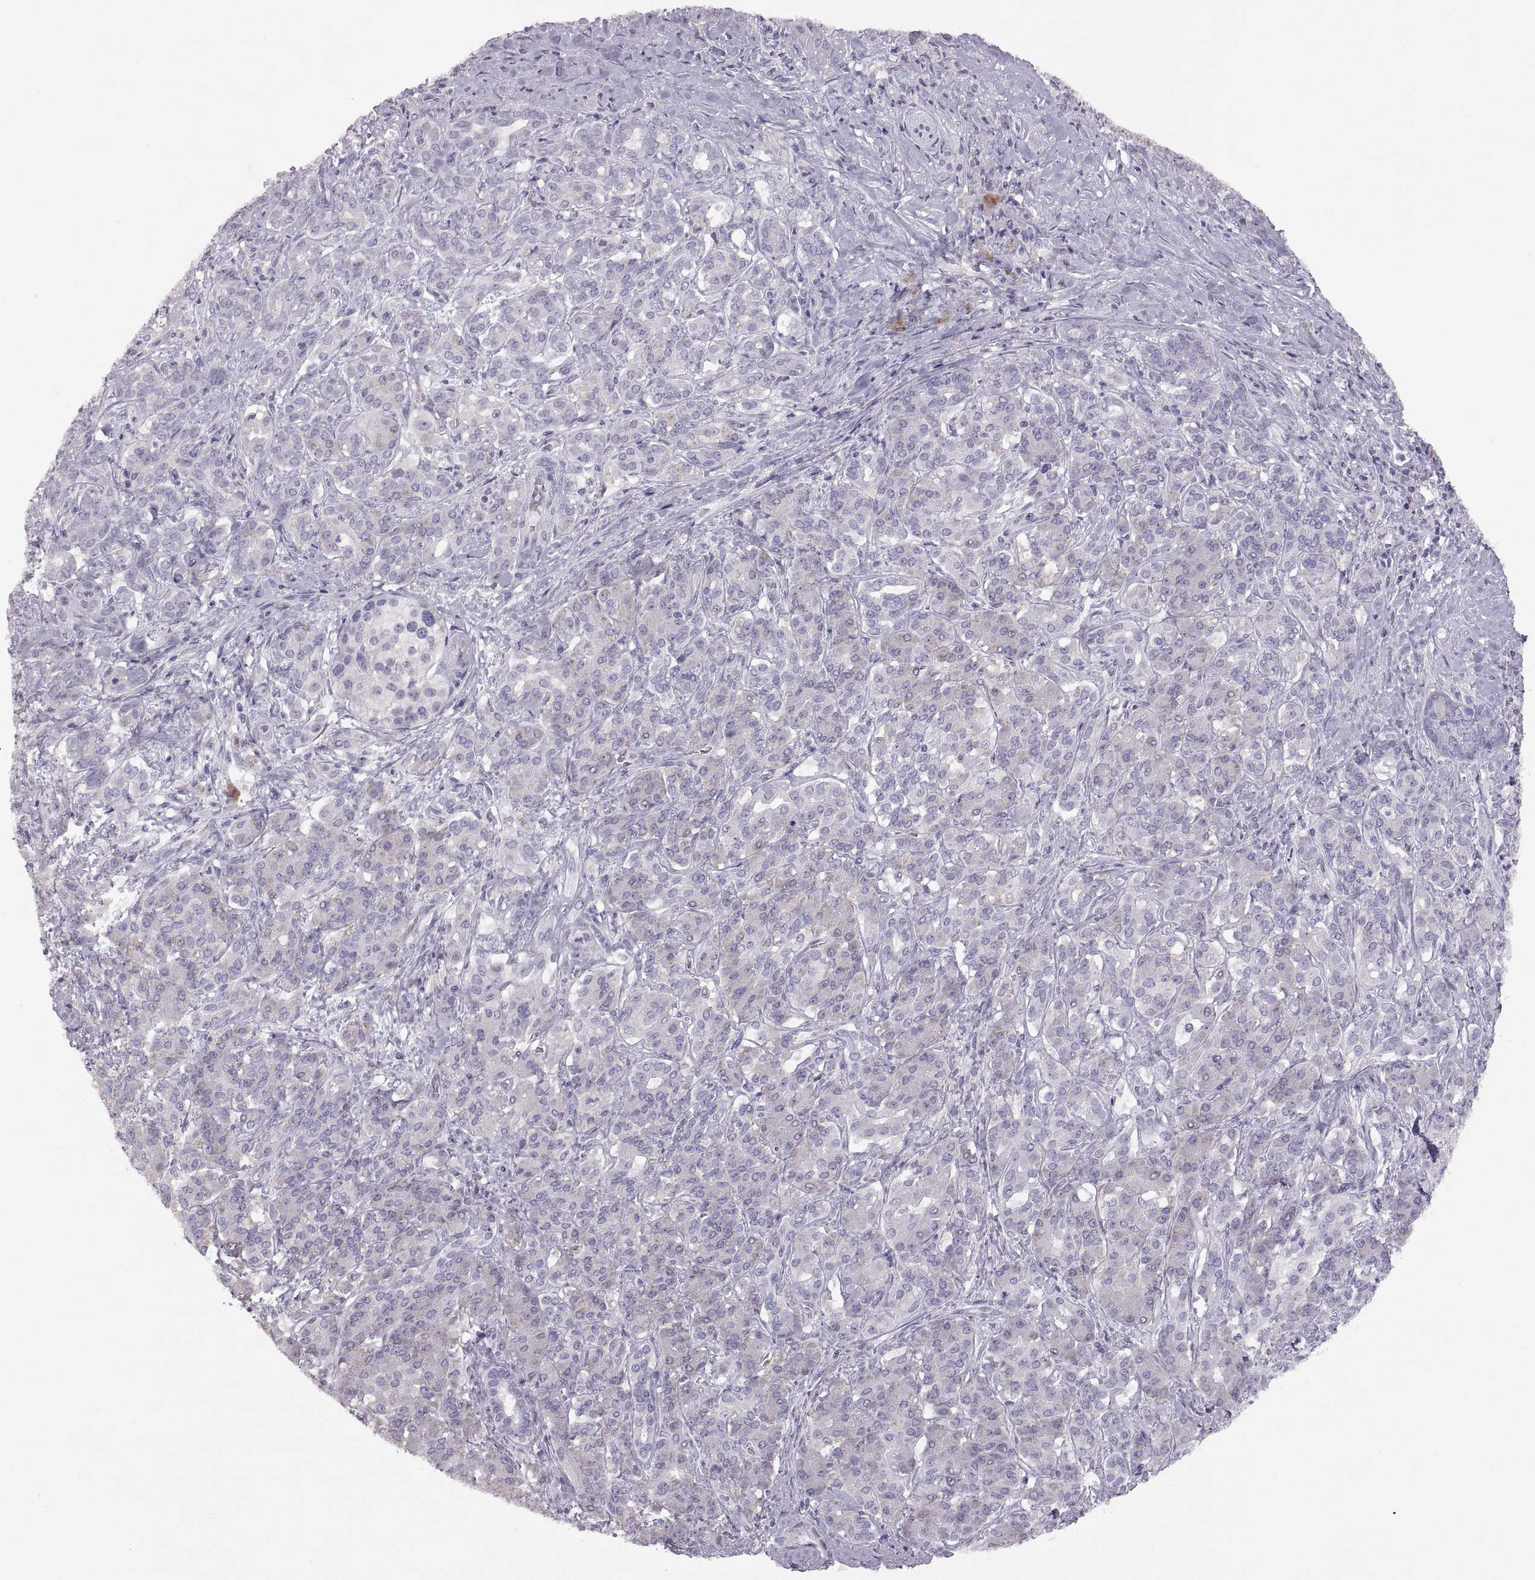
{"staining": {"intensity": "negative", "quantity": "none", "location": "none"}, "tissue": "pancreatic cancer", "cell_type": "Tumor cells", "image_type": "cancer", "snomed": [{"axis": "morphology", "description": "Normal tissue, NOS"}, {"axis": "morphology", "description": "Inflammation, NOS"}, {"axis": "morphology", "description": "Adenocarcinoma, NOS"}, {"axis": "topography", "description": "Pancreas"}], "caption": "Immunohistochemistry (IHC) micrograph of pancreatic cancer stained for a protein (brown), which demonstrates no expression in tumor cells.", "gene": "TBX19", "patient": {"sex": "male", "age": 57}}